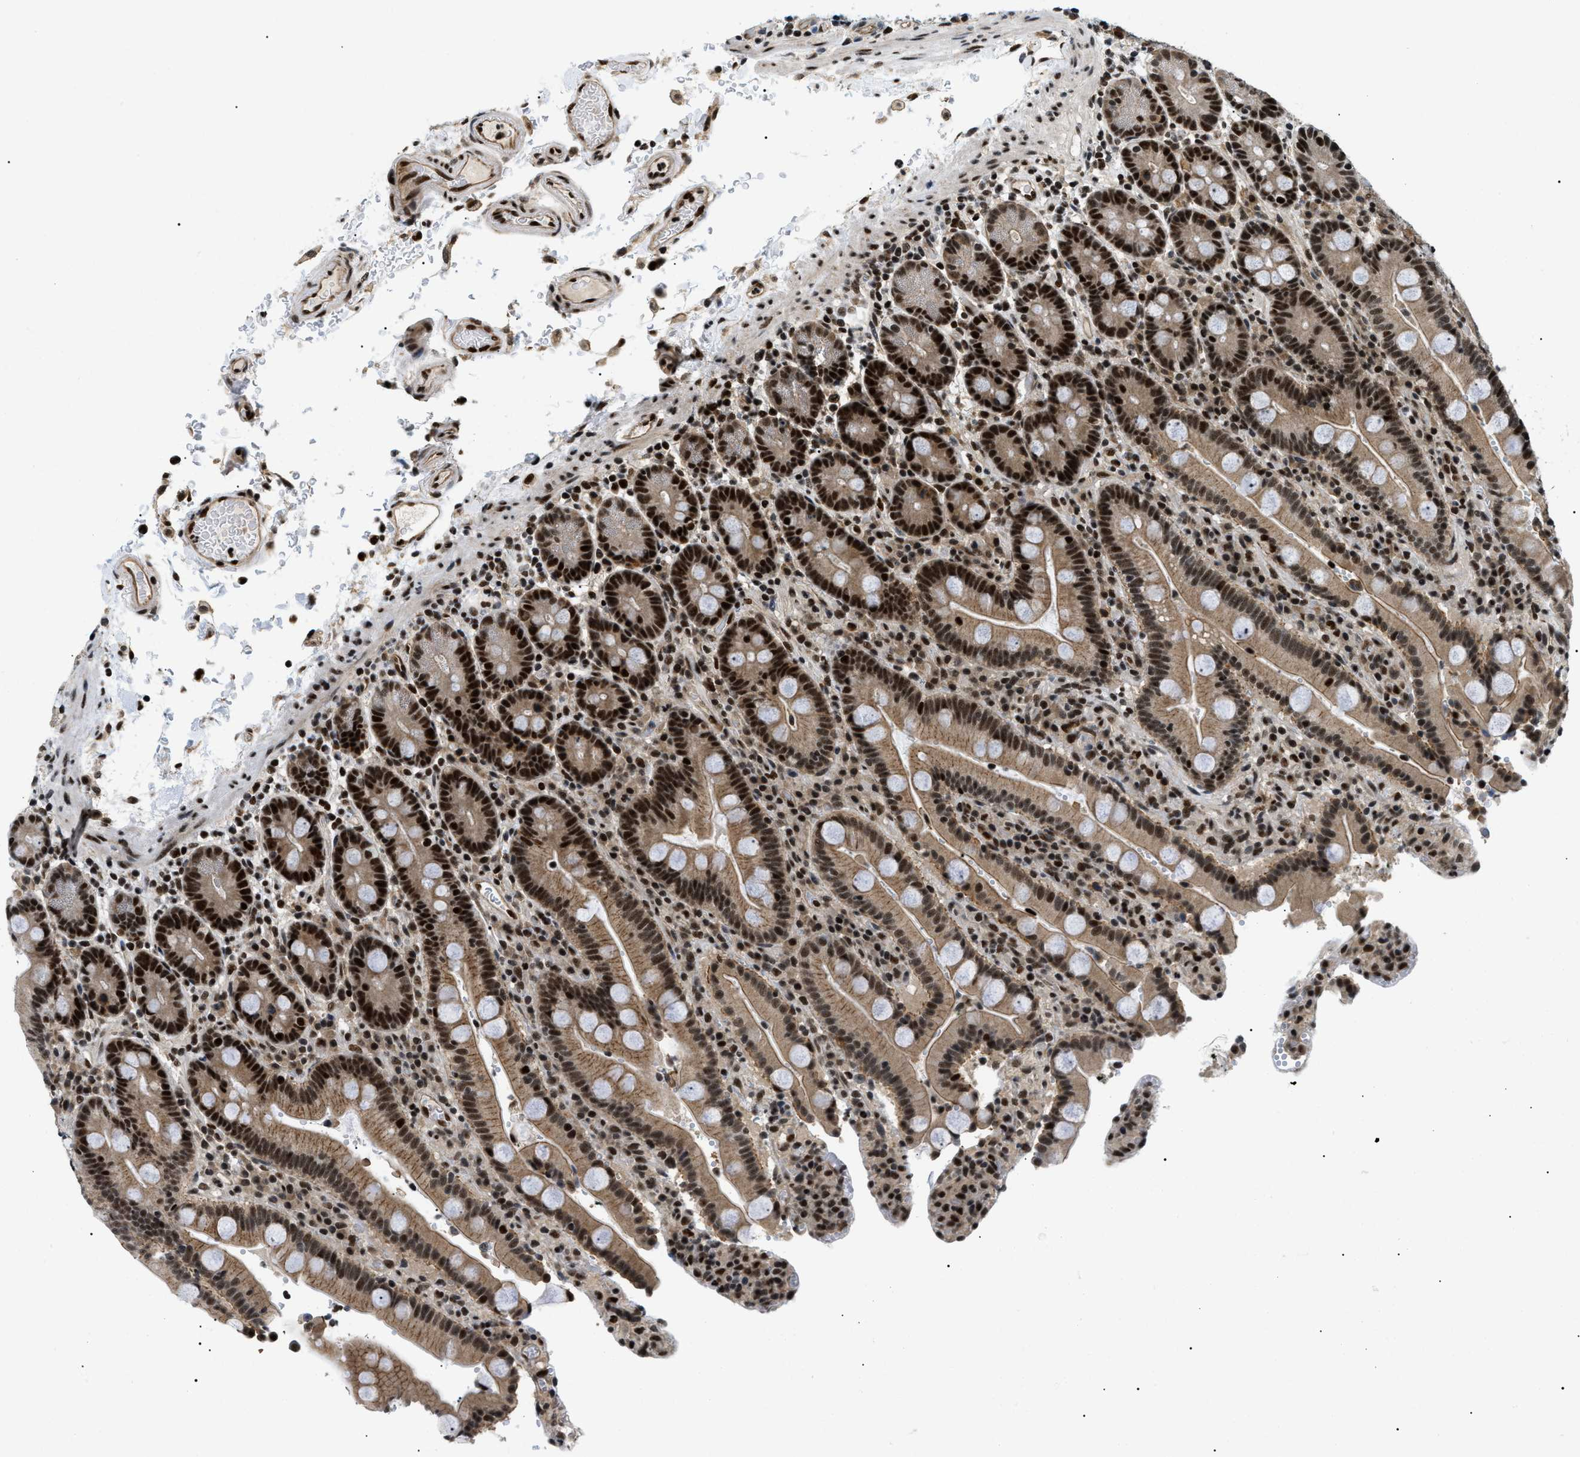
{"staining": {"intensity": "strong", "quantity": "25%-75%", "location": "cytoplasmic/membranous,nuclear"}, "tissue": "duodenum", "cell_type": "Glandular cells", "image_type": "normal", "snomed": [{"axis": "morphology", "description": "Normal tissue, NOS"}, {"axis": "topography", "description": "Small intestine, NOS"}], "caption": "High-magnification brightfield microscopy of benign duodenum stained with DAB (brown) and counterstained with hematoxylin (blue). glandular cells exhibit strong cytoplasmic/membranous,nuclear positivity is present in about25%-75% of cells.", "gene": "CWC25", "patient": {"sex": "female", "age": 71}}